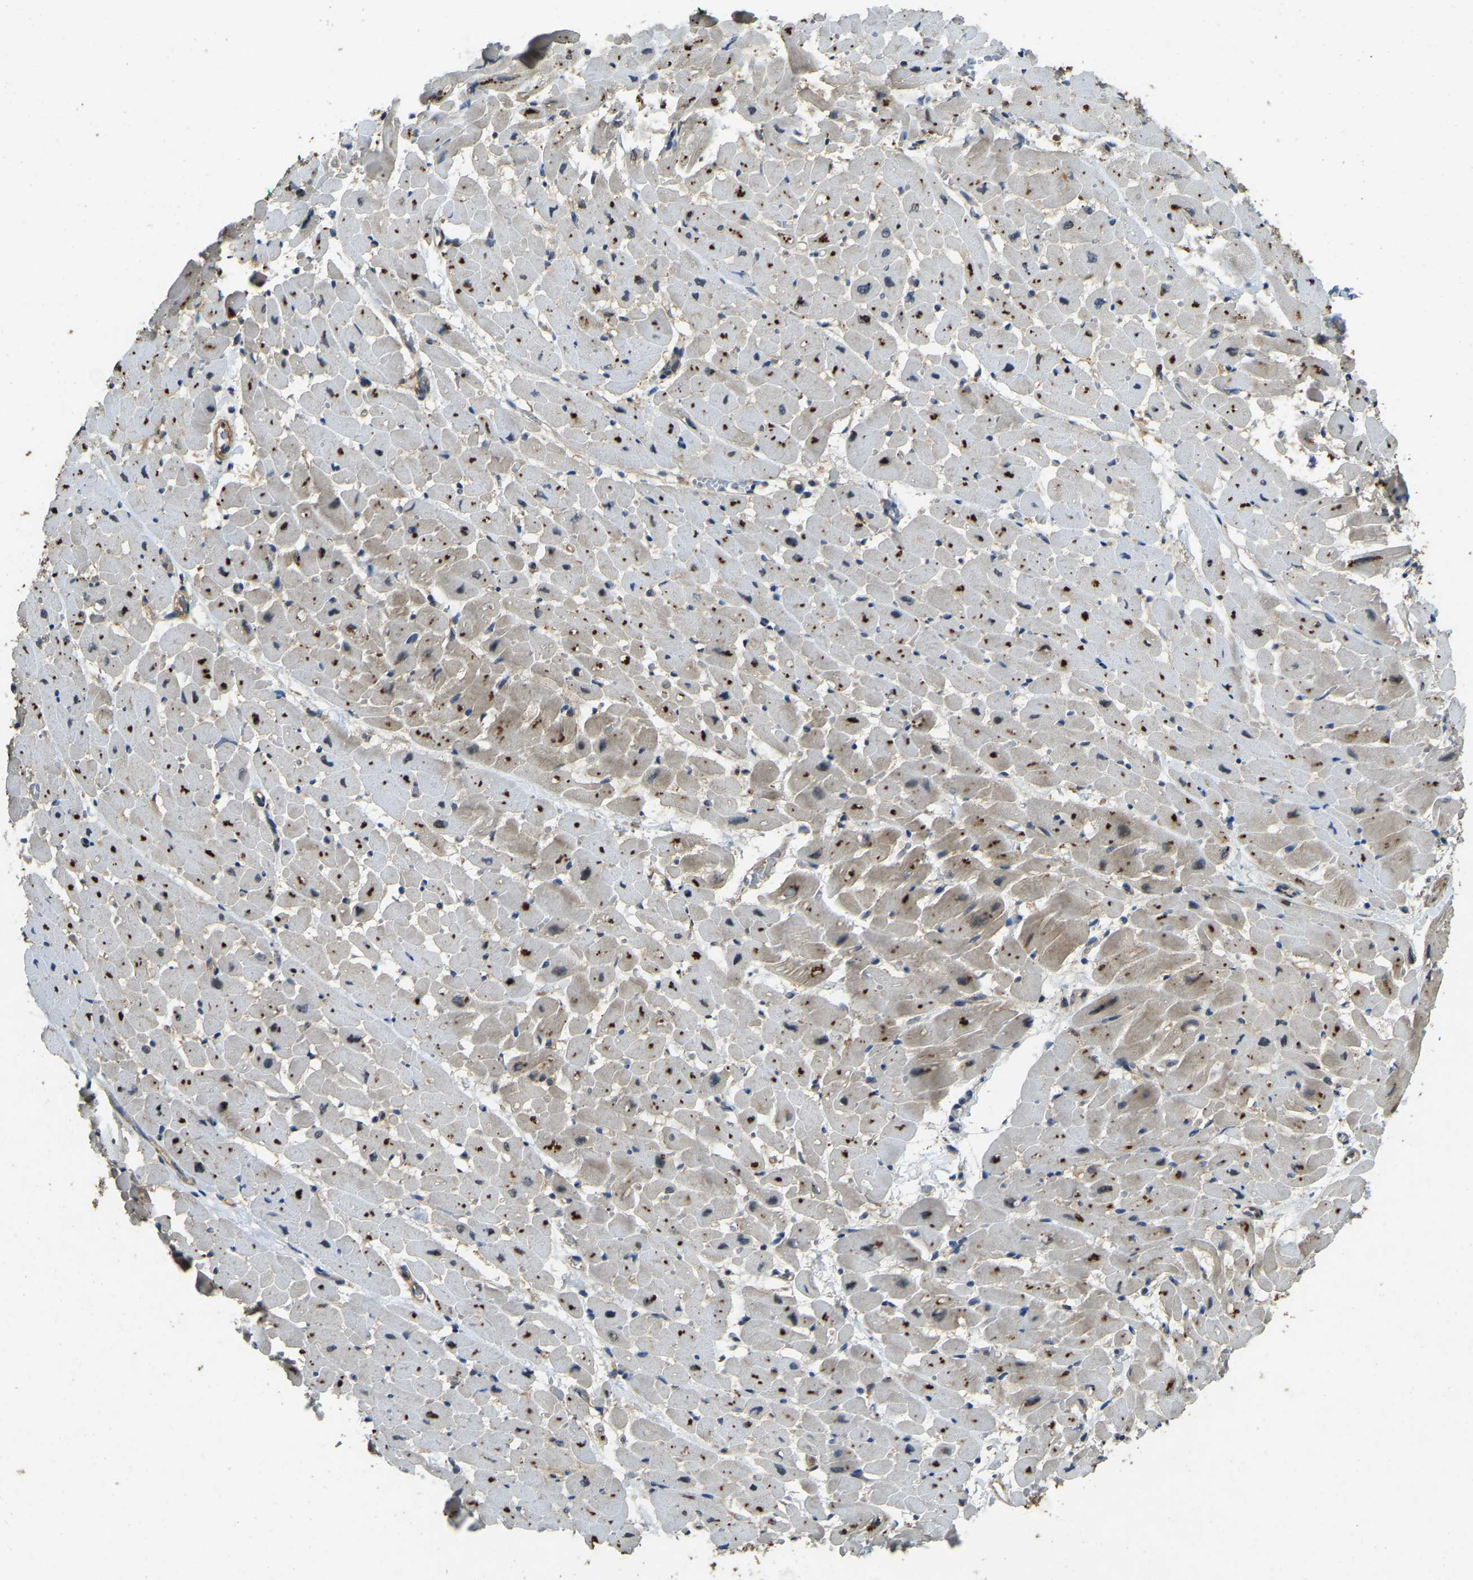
{"staining": {"intensity": "strong", "quantity": "25%-75%", "location": "cytoplasmic/membranous"}, "tissue": "heart muscle", "cell_type": "Cardiomyocytes", "image_type": "normal", "snomed": [{"axis": "morphology", "description": "Normal tissue, NOS"}, {"axis": "topography", "description": "Heart"}], "caption": "An IHC histopathology image of normal tissue is shown. Protein staining in brown labels strong cytoplasmic/membranous positivity in heart muscle within cardiomyocytes. (brown staining indicates protein expression, while blue staining denotes nuclei).", "gene": "ATP8B1", "patient": {"sex": "male", "age": 45}}